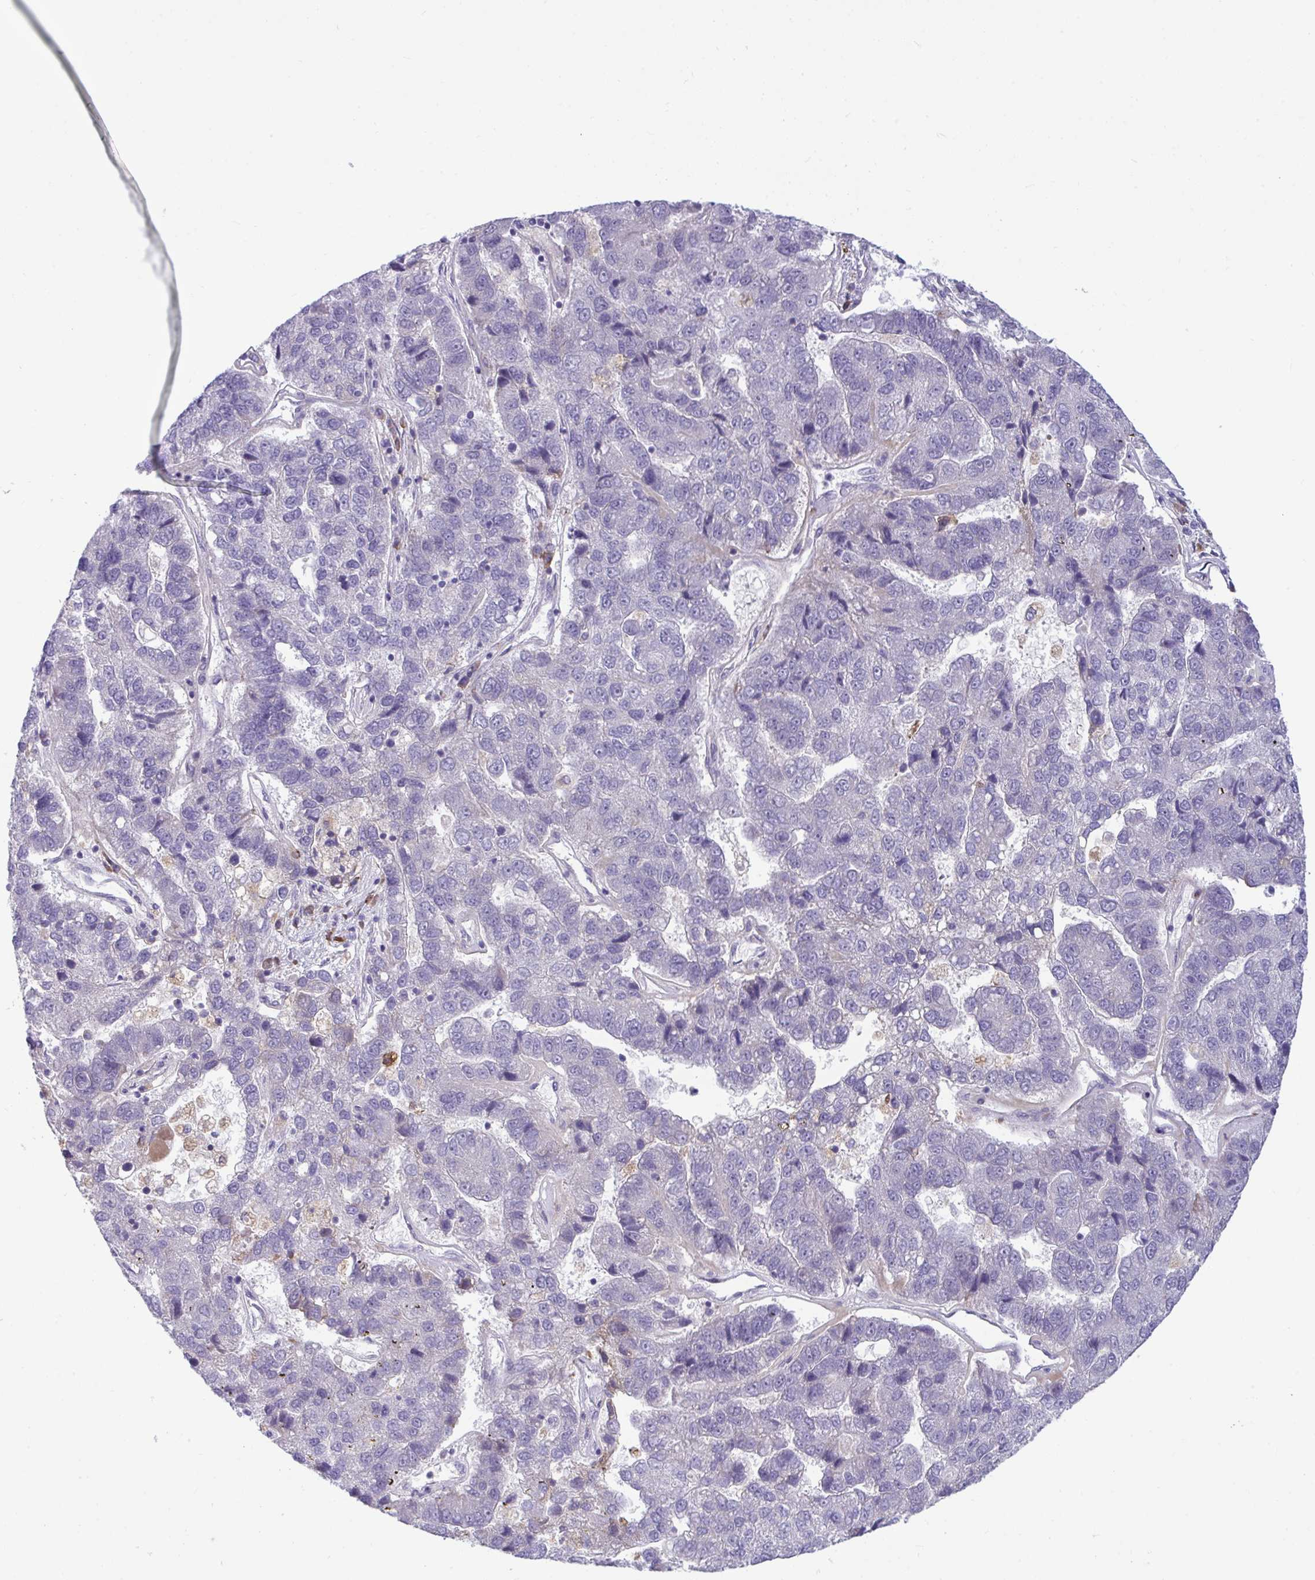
{"staining": {"intensity": "negative", "quantity": "none", "location": "none"}, "tissue": "pancreatic cancer", "cell_type": "Tumor cells", "image_type": "cancer", "snomed": [{"axis": "morphology", "description": "Adenocarcinoma, NOS"}, {"axis": "topography", "description": "Pancreas"}], "caption": "The IHC image has no significant positivity in tumor cells of pancreatic adenocarcinoma tissue.", "gene": "PIGZ", "patient": {"sex": "female", "age": 61}}